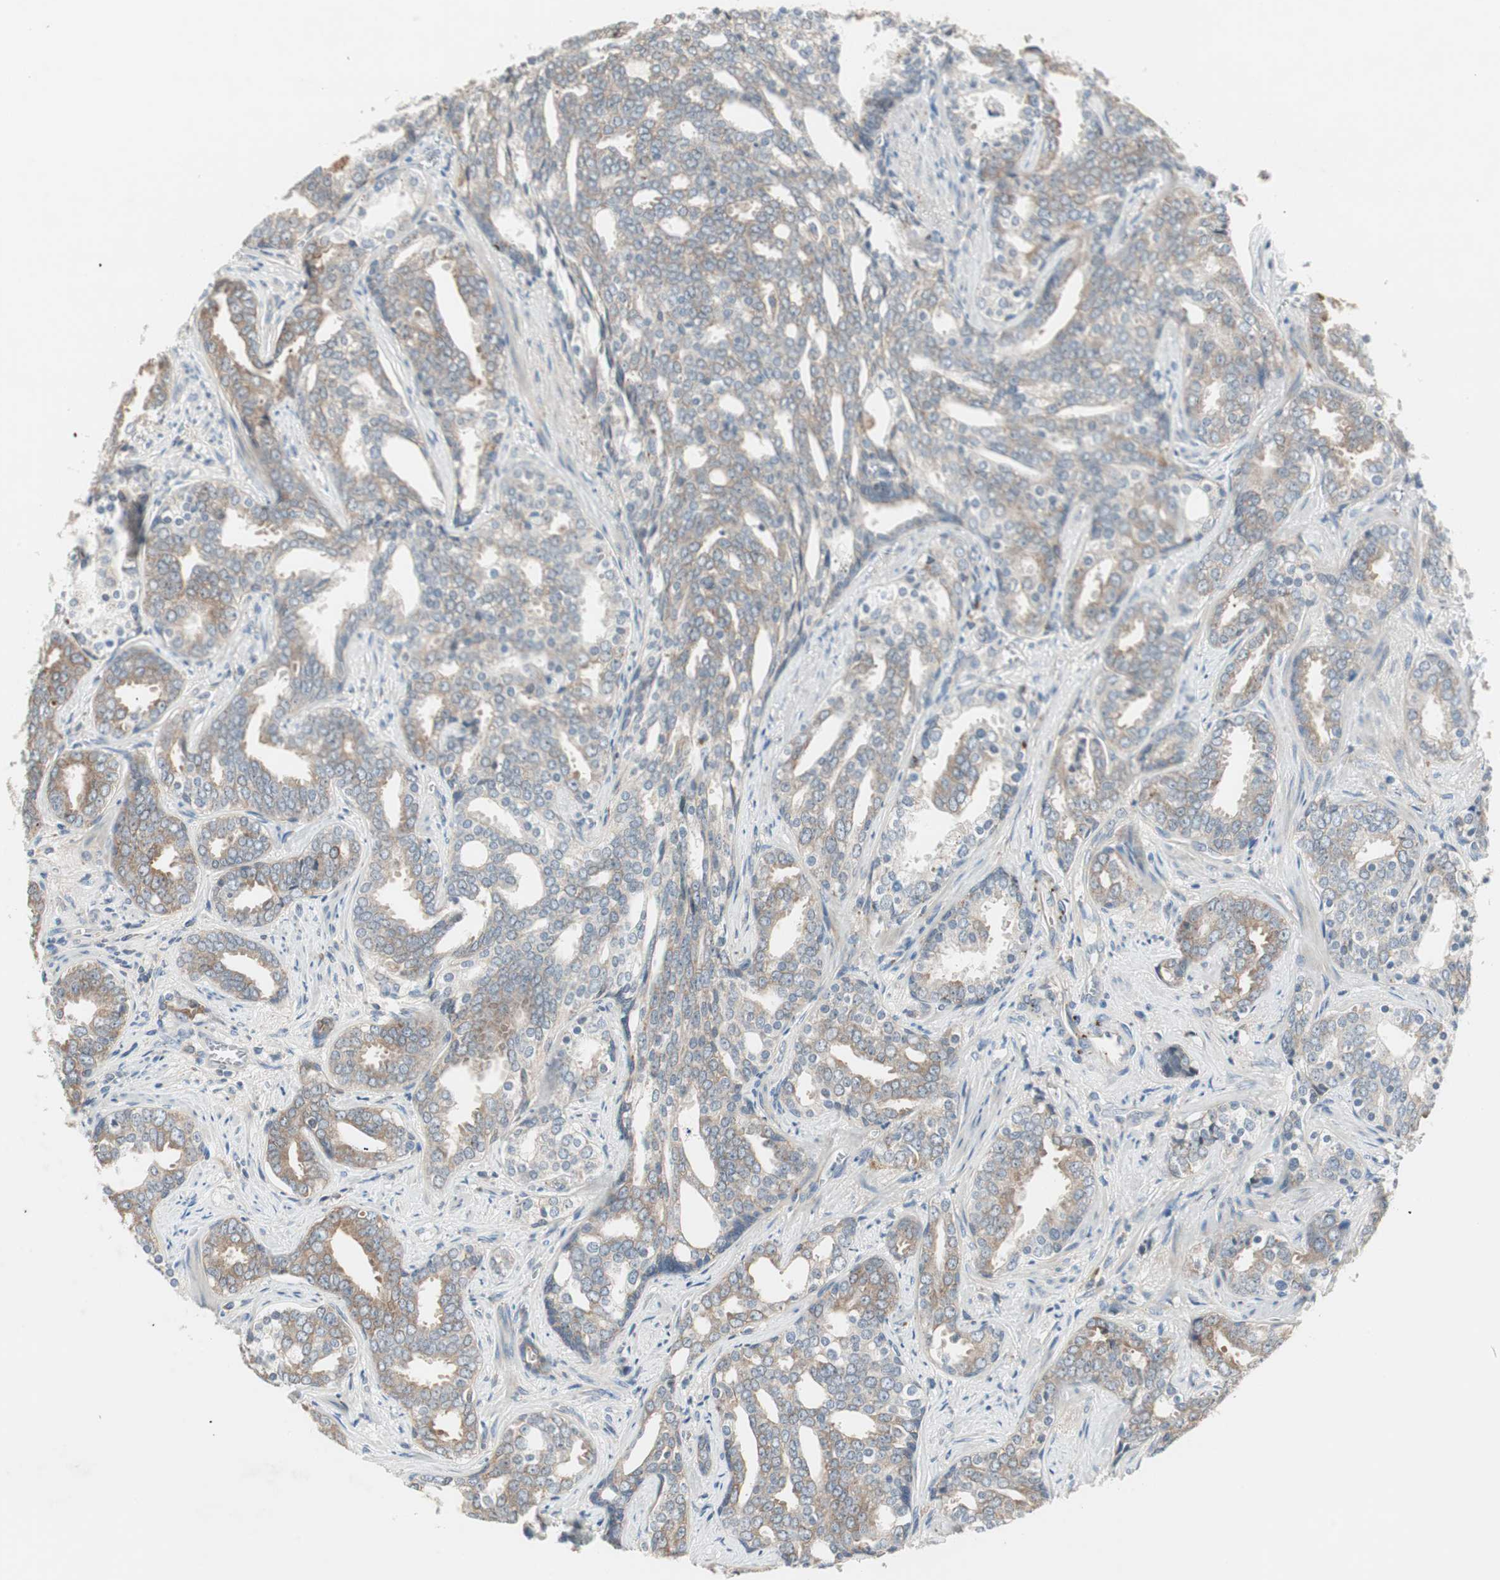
{"staining": {"intensity": "moderate", "quantity": ">75%", "location": "cytoplasmic/membranous"}, "tissue": "prostate cancer", "cell_type": "Tumor cells", "image_type": "cancer", "snomed": [{"axis": "morphology", "description": "Adenocarcinoma, High grade"}, {"axis": "topography", "description": "Prostate"}], "caption": "High-power microscopy captured an immunohistochemistry image of prostate adenocarcinoma (high-grade), revealing moderate cytoplasmic/membranous expression in about >75% of tumor cells.", "gene": "RPL23", "patient": {"sex": "male", "age": 67}}